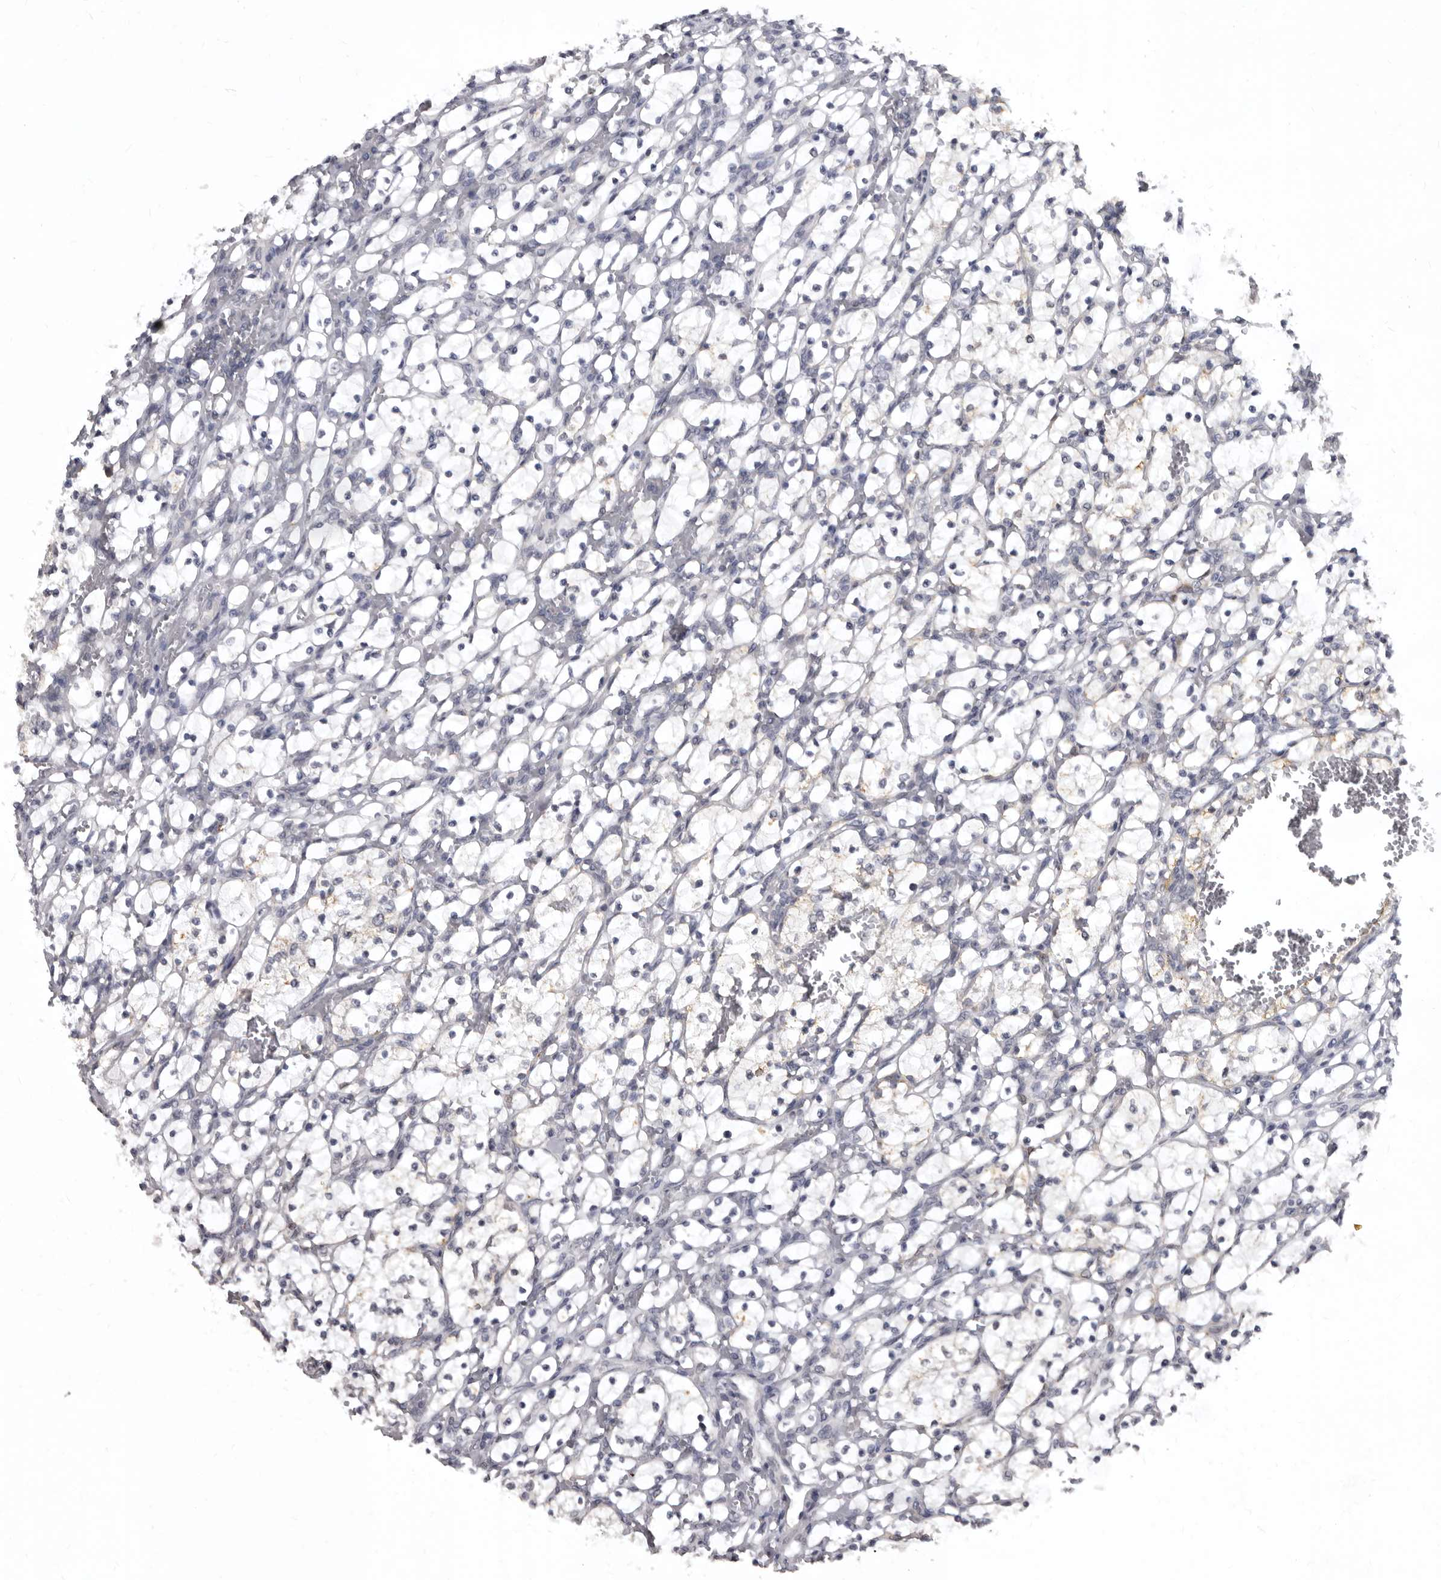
{"staining": {"intensity": "negative", "quantity": "none", "location": "none"}, "tissue": "renal cancer", "cell_type": "Tumor cells", "image_type": "cancer", "snomed": [{"axis": "morphology", "description": "Adenocarcinoma, NOS"}, {"axis": "topography", "description": "Kidney"}], "caption": "There is no significant staining in tumor cells of renal cancer (adenocarcinoma). (IHC, brightfield microscopy, high magnification).", "gene": "SULT1E1", "patient": {"sex": "female", "age": 69}}